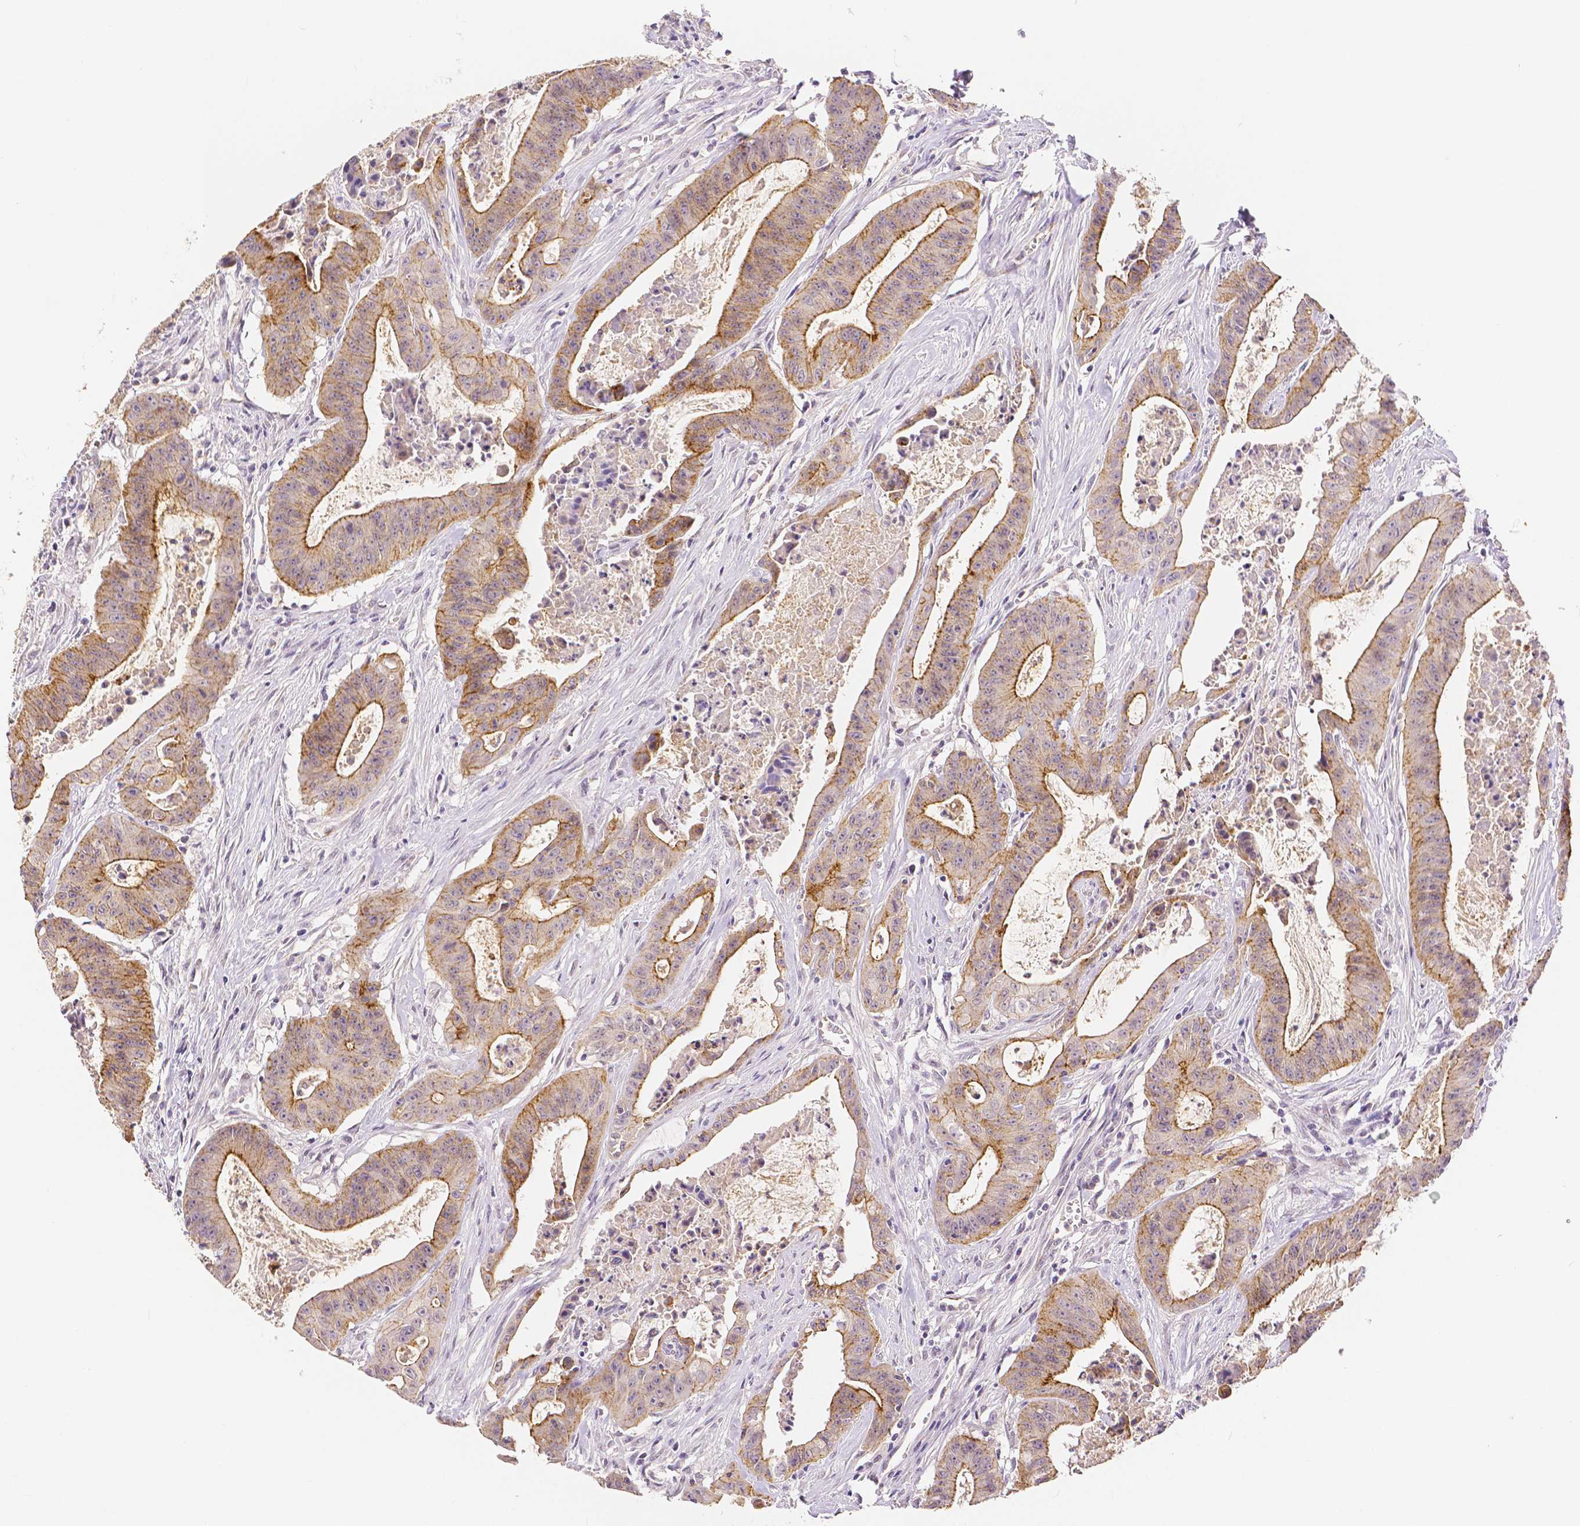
{"staining": {"intensity": "moderate", "quantity": ">75%", "location": "cytoplasmic/membranous"}, "tissue": "colorectal cancer", "cell_type": "Tumor cells", "image_type": "cancer", "snomed": [{"axis": "morphology", "description": "Adenocarcinoma, NOS"}, {"axis": "topography", "description": "Colon"}], "caption": "Protein staining of colorectal cancer (adenocarcinoma) tissue shows moderate cytoplasmic/membranous positivity in approximately >75% of tumor cells. (DAB IHC, brown staining for protein, blue staining for nuclei).", "gene": "OCLN", "patient": {"sex": "male", "age": 33}}